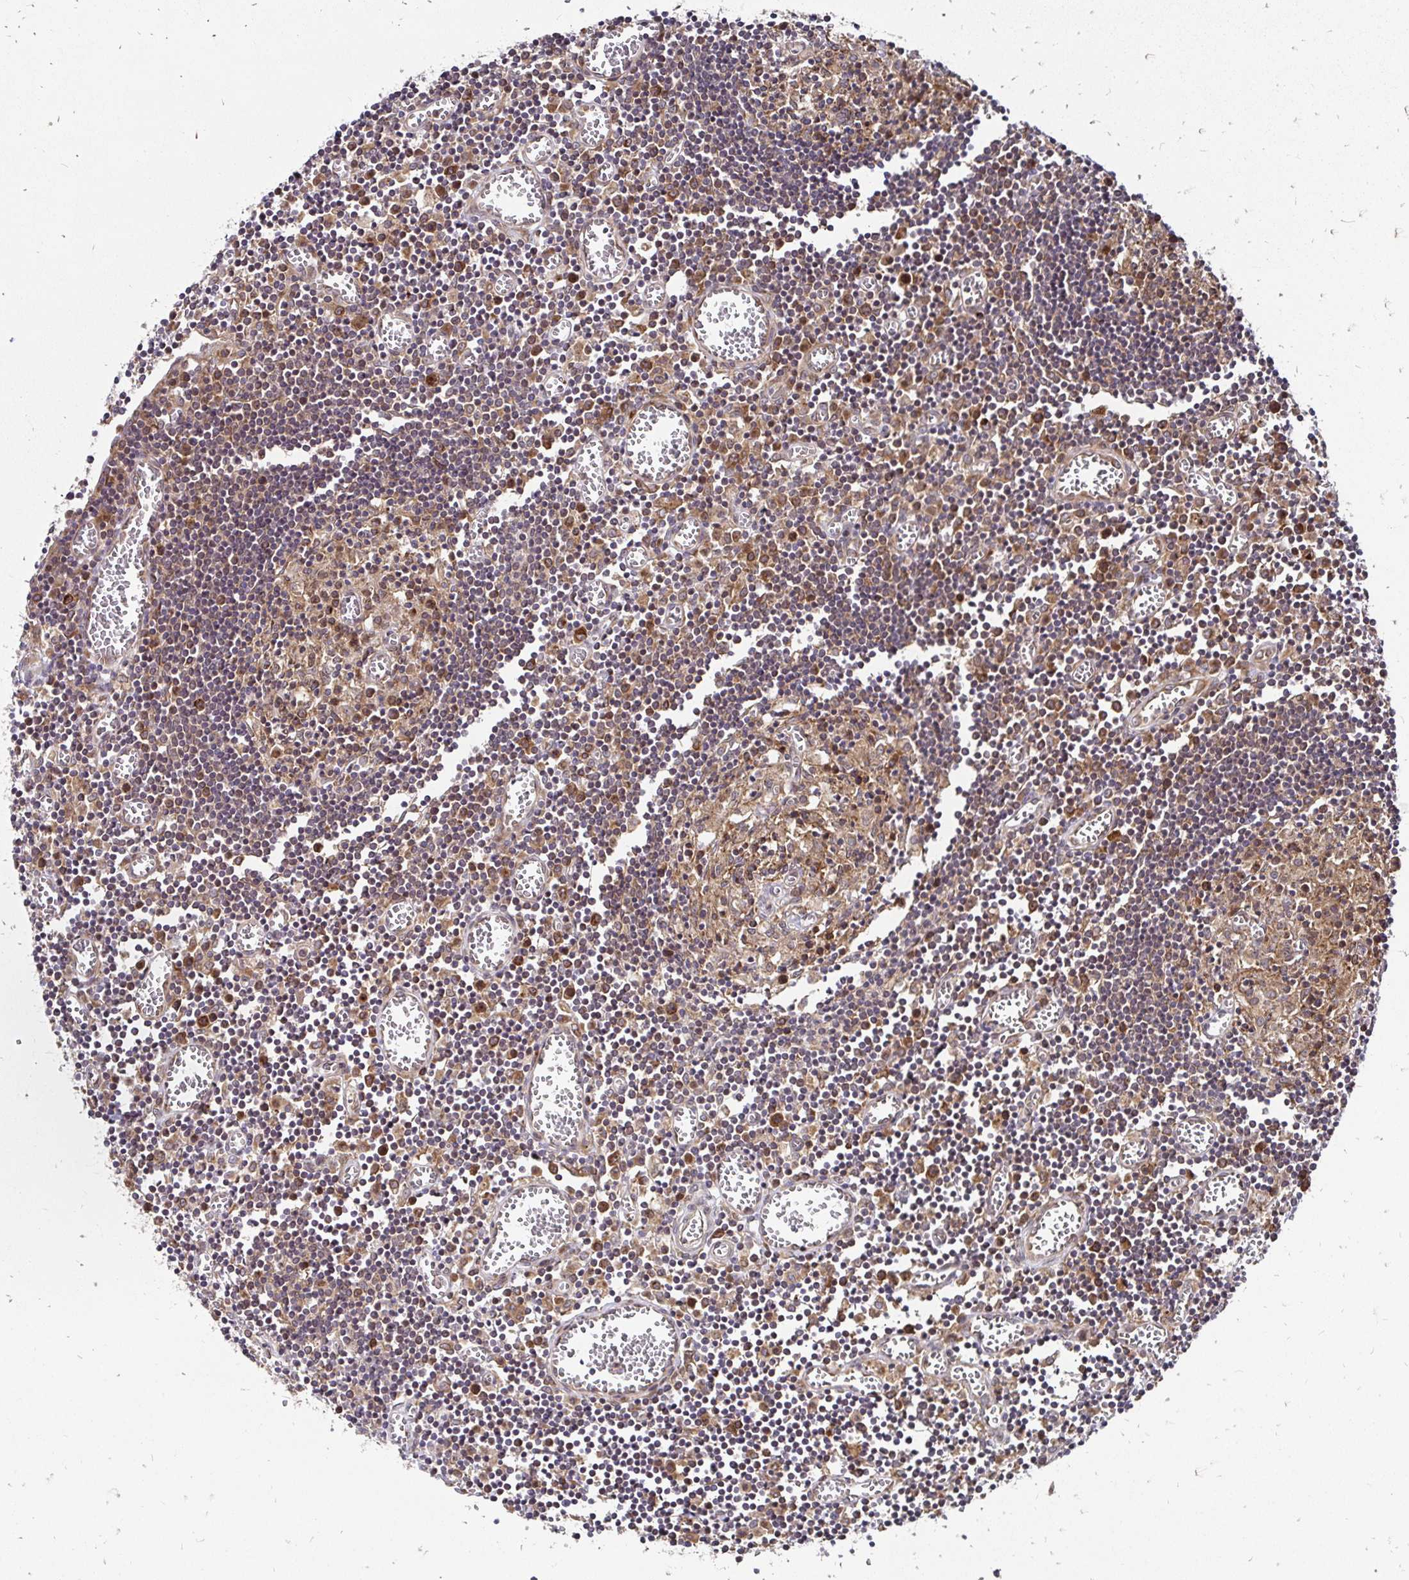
{"staining": {"intensity": "moderate", "quantity": ">75%", "location": "cytoplasmic/membranous"}, "tissue": "lymph node", "cell_type": "Germinal center cells", "image_type": "normal", "snomed": [{"axis": "morphology", "description": "Normal tissue, NOS"}, {"axis": "topography", "description": "Lymph node"}], "caption": "Immunohistochemical staining of unremarkable human lymph node demonstrates medium levels of moderate cytoplasmic/membranous positivity in about >75% of germinal center cells. Using DAB (brown) and hematoxylin (blue) stains, captured at high magnification using brightfield microscopy.", "gene": "ZW10", "patient": {"sex": "male", "age": 66}}